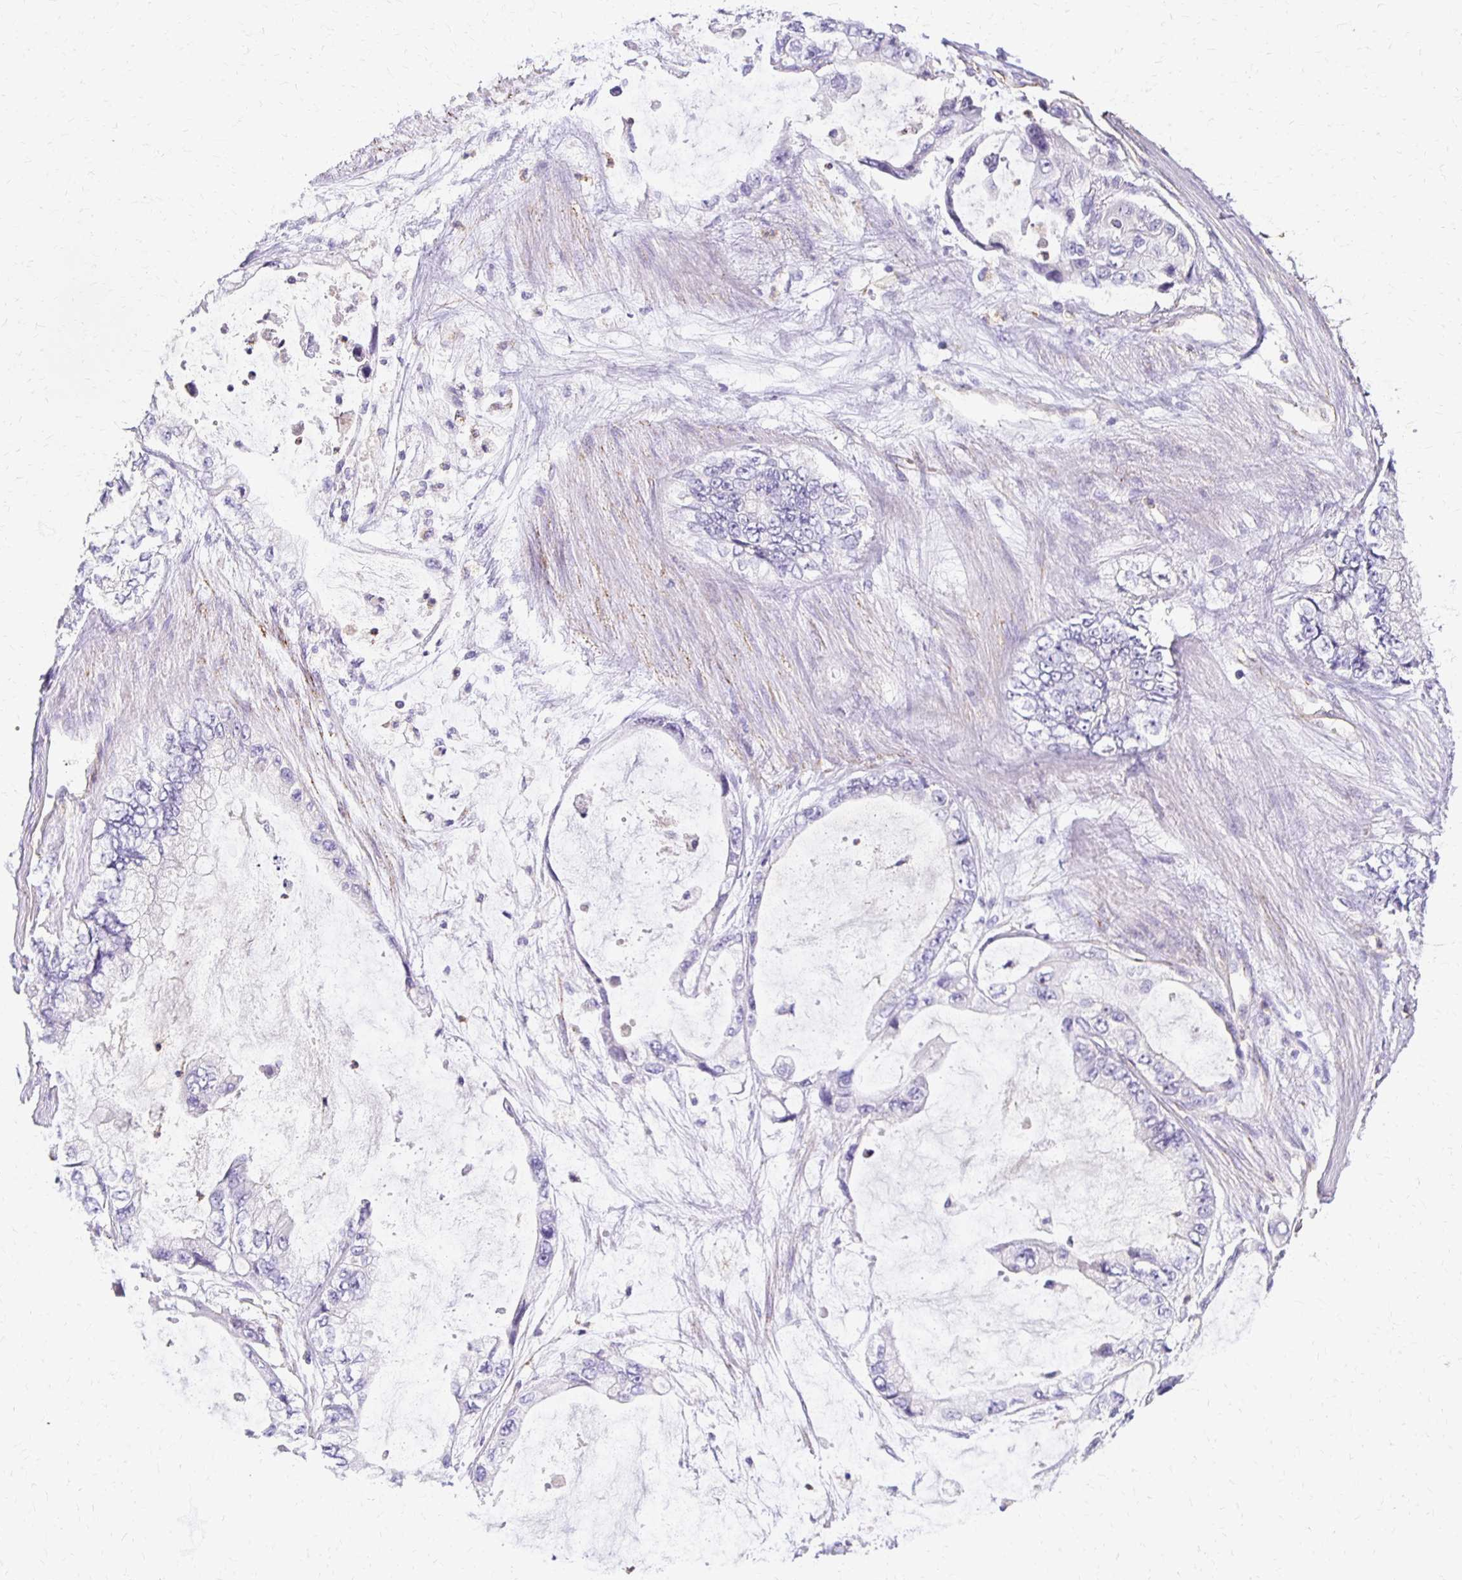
{"staining": {"intensity": "negative", "quantity": "none", "location": "none"}, "tissue": "stomach cancer", "cell_type": "Tumor cells", "image_type": "cancer", "snomed": [{"axis": "morphology", "description": "Adenocarcinoma, NOS"}, {"axis": "topography", "description": "Pancreas"}, {"axis": "topography", "description": "Stomach, upper"}, {"axis": "topography", "description": "Stomach"}], "caption": "Immunohistochemical staining of stomach cancer (adenocarcinoma) reveals no significant staining in tumor cells. The staining was performed using DAB (3,3'-diaminobenzidine) to visualize the protein expression in brown, while the nuclei were stained in blue with hematoxylin (Magnification: 20x).", "gene": "TTYH1", "patient": {"sex": "male", "age": 77}}